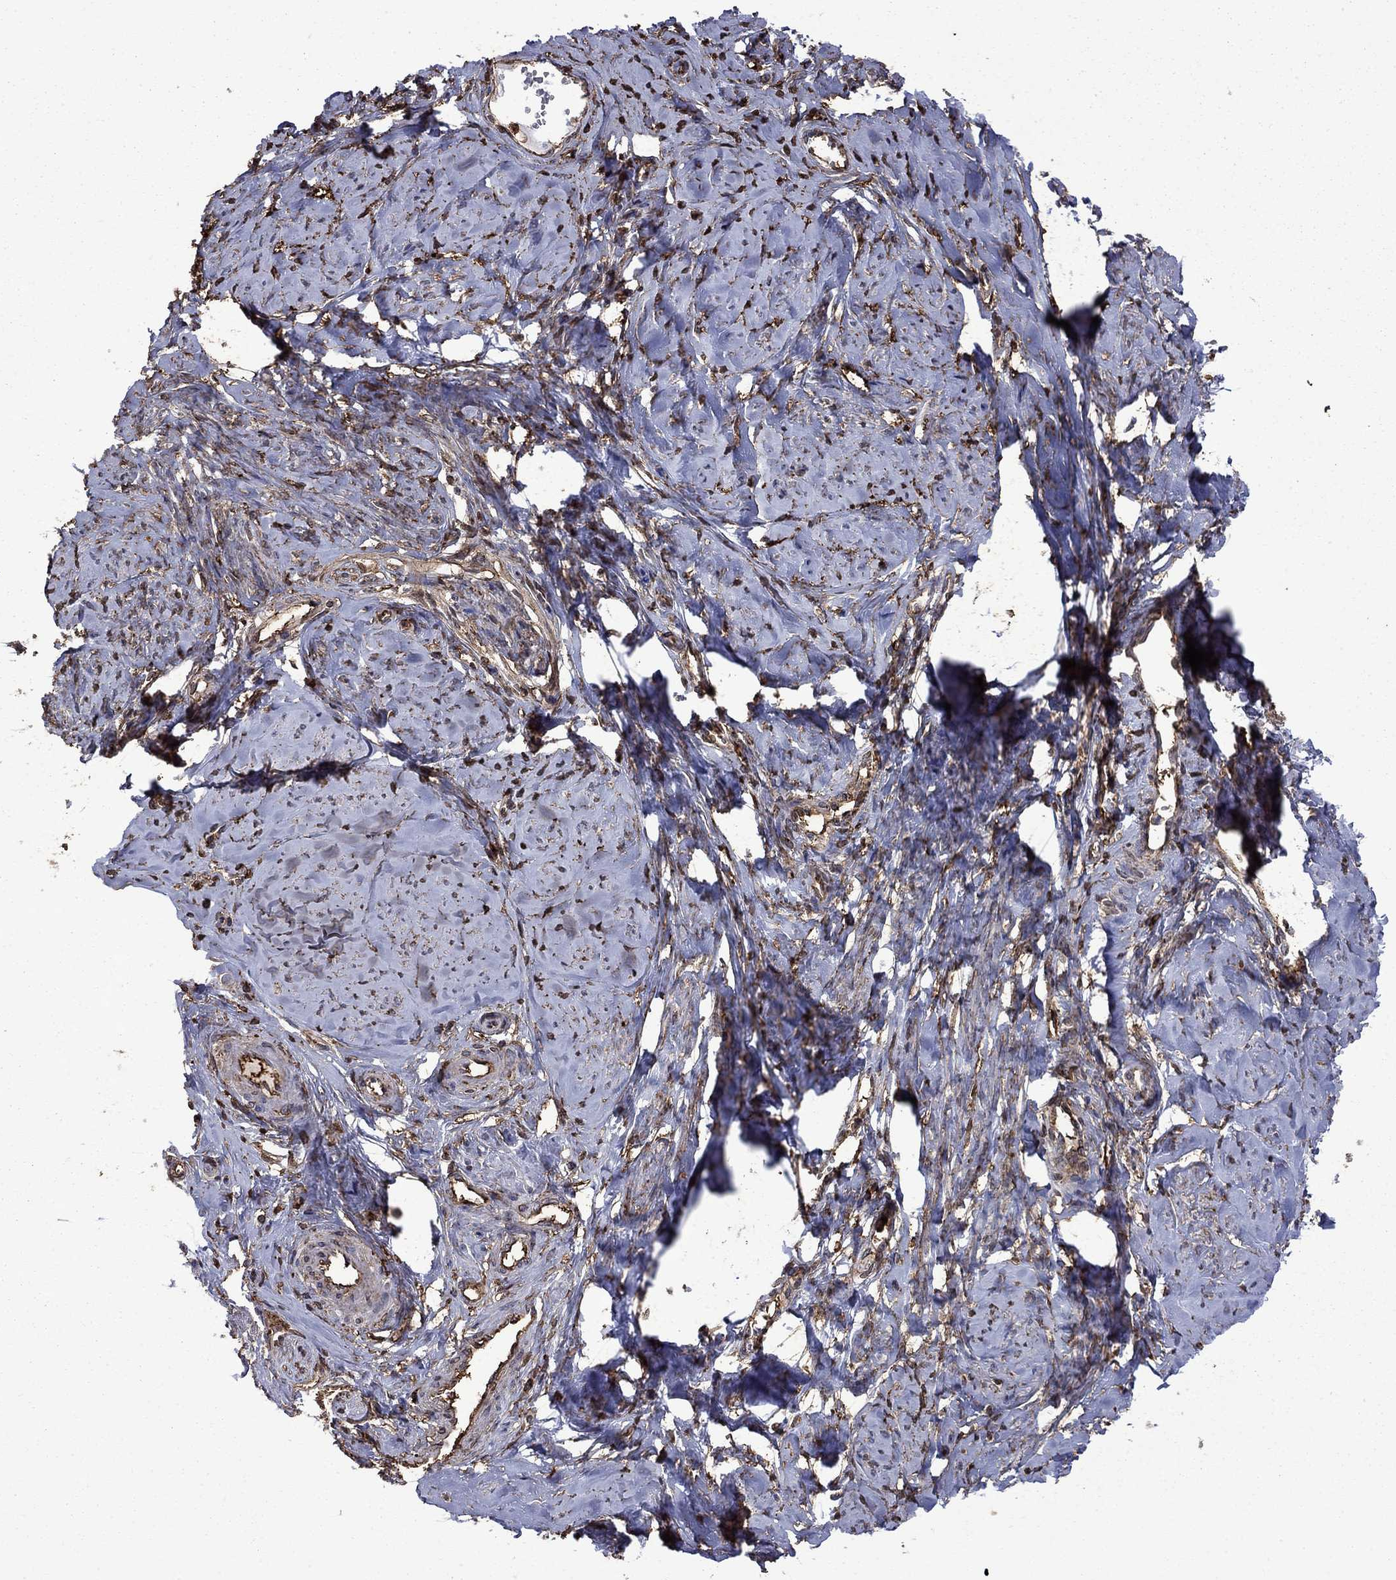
{"staining": {"intensity": "moderate", "quantity": "25%-75%", "location": "cytoplasmic/membranous"}, "tissue": "smooth muscle", "cell_type": "Smooth muscle cells", "image_type": "normal", "snomed": [{"axis": "morphology", "description": "Normal tissue, NOS"}, {"axis": "topography", "description": "Smooth muscle"}], "caption": "Immunohistochemistry (IHC) staining of benign smooth muscle, which exhibits medium levels of moderate cytoplasmic/membranous positivity in approximately 25%-75% of smooth muscle cells indicating moderate cytoplasmic/membranous protein positivity. The staining was performed using DAB (brown) for protein detection and nuclei were counterstained in hematoxylin (blue).", "gene": "PLAU", "patient": {"sex": "female", "age": 48}}